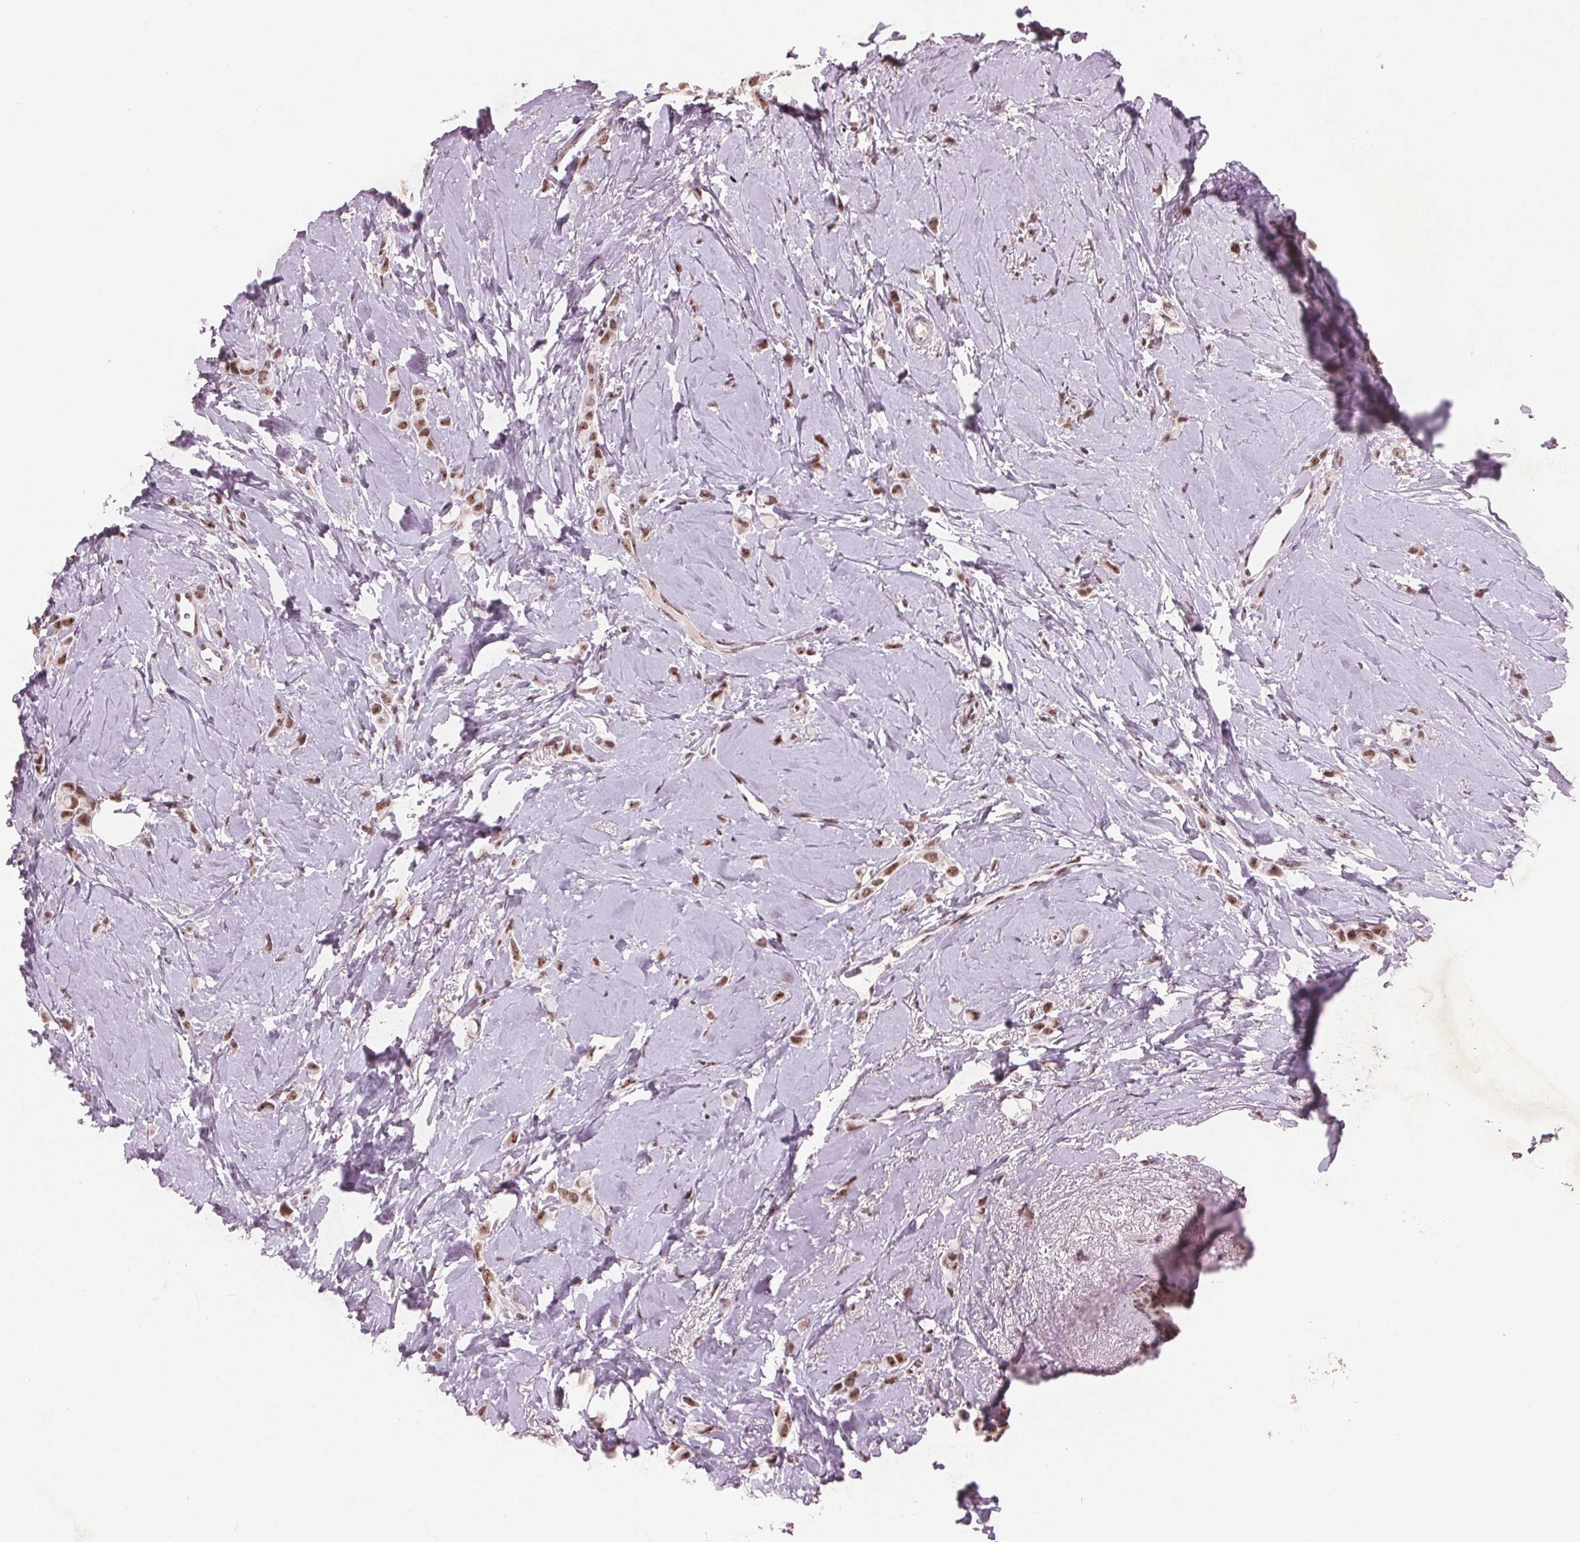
{"staining": {"intensity": "moderate", "quantity": ">75%", "location": "nuclear"}, "tissue": "breast cancer", "cell_type": "Tumor cells", "image_type": "cancer", "snomed": [{"axis": "morphology", "description": "Lobular carcinoma"}, {"axis": "topography", "description": "Breast"}], "caption": "Lobular carcinoma (breast) tissue shows moderate nuclear expression in approximately >75% of tumor cells The staining was performed using DAB, with brown indicating positive protein expression. Nuclei are stained blue with hematoxylin.", "gene": "RPS6KA2", "patient": {"sex": "female", "age": 66}}